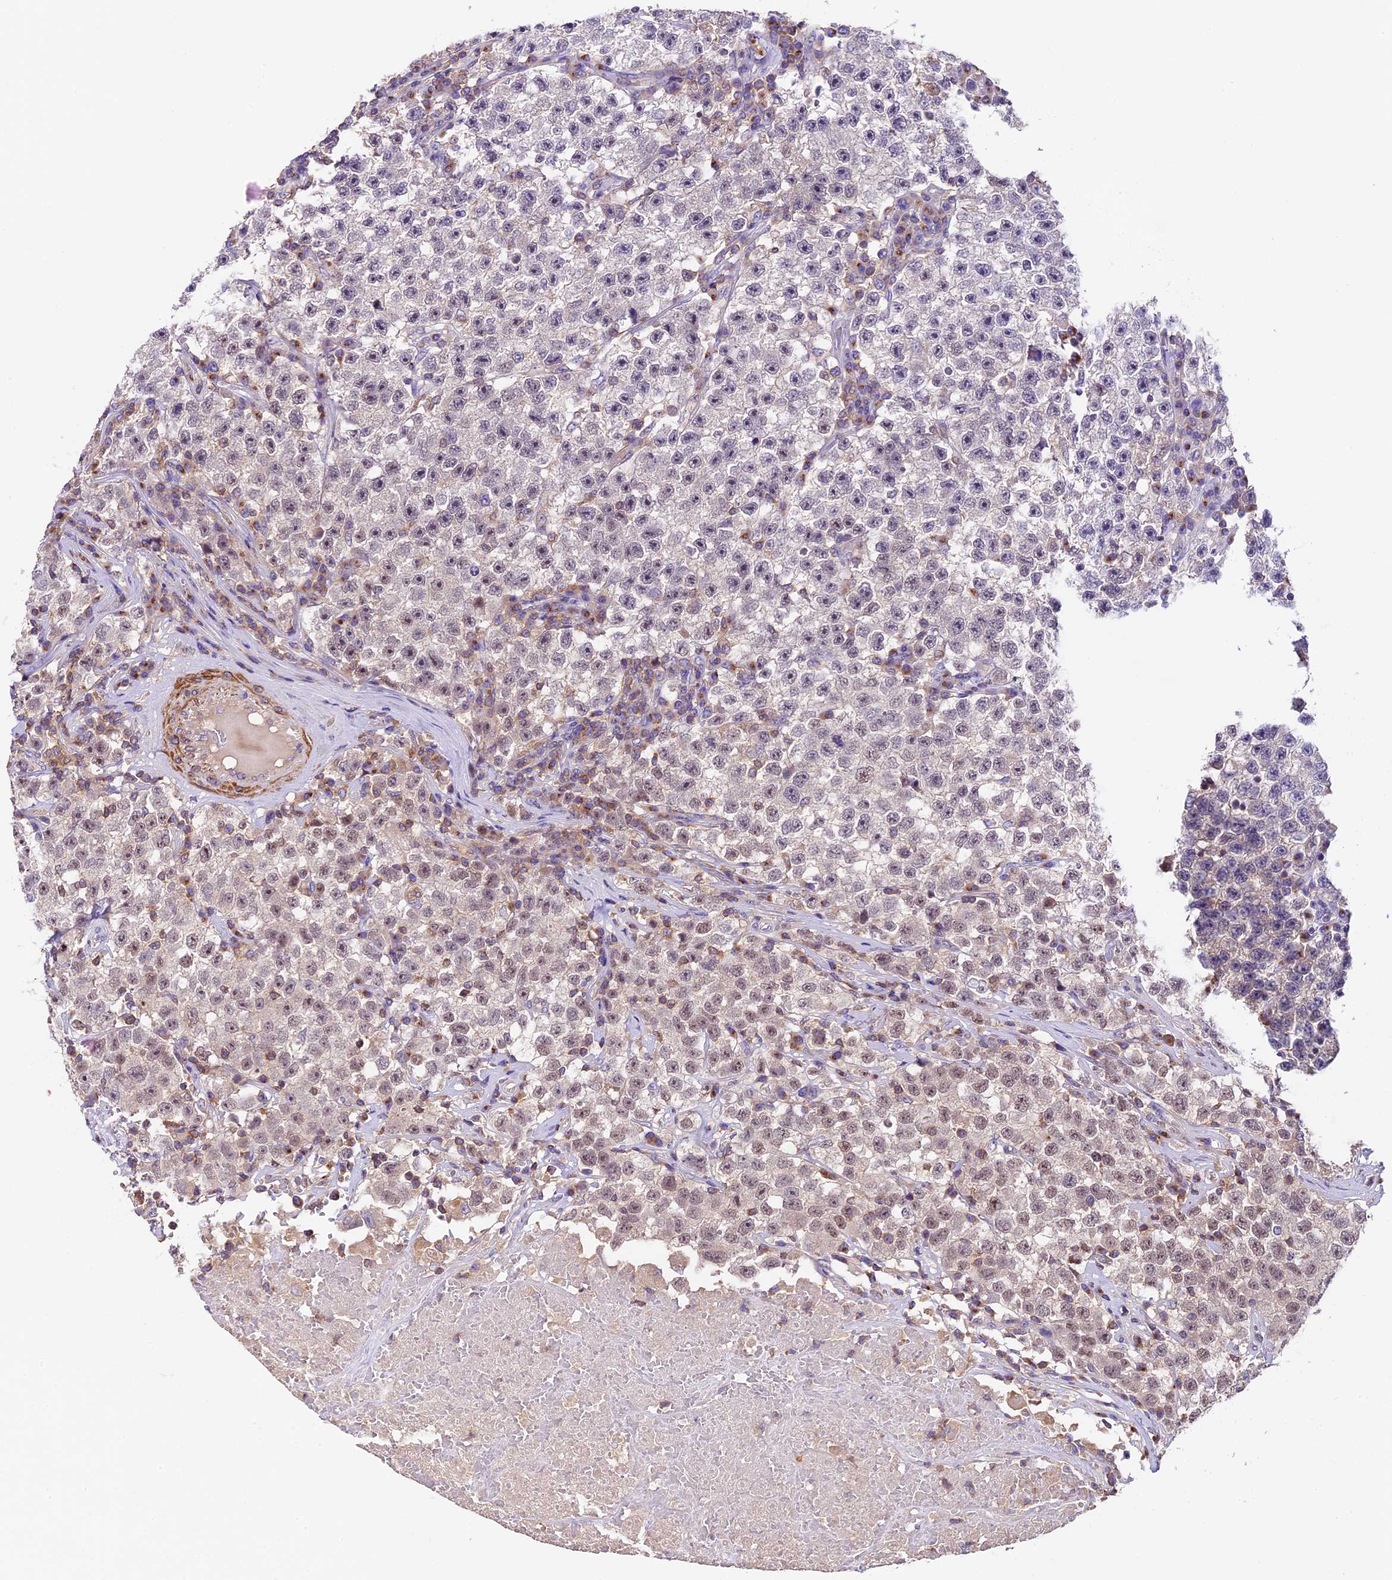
{"staining": {"intensity": "weak", "quantity": "25%-75%", "location": "nuclear"}, "tissue": "testis cancer", "cell_type": "Tumor cells", "image_type": "cancer", "snomed": [{"axis": "morphology", "description": "Seminoma, NOS"}, {"axis": "topography", "description": "Testis"}], "caption": "Immunohistochemical staining of human seminoma (testis) shows weak nuclear protein positivity in approximately 25%-75% of tumor cells.", "gene": "TBC1D1", "patient": {"sex": "male", "age": 22}}